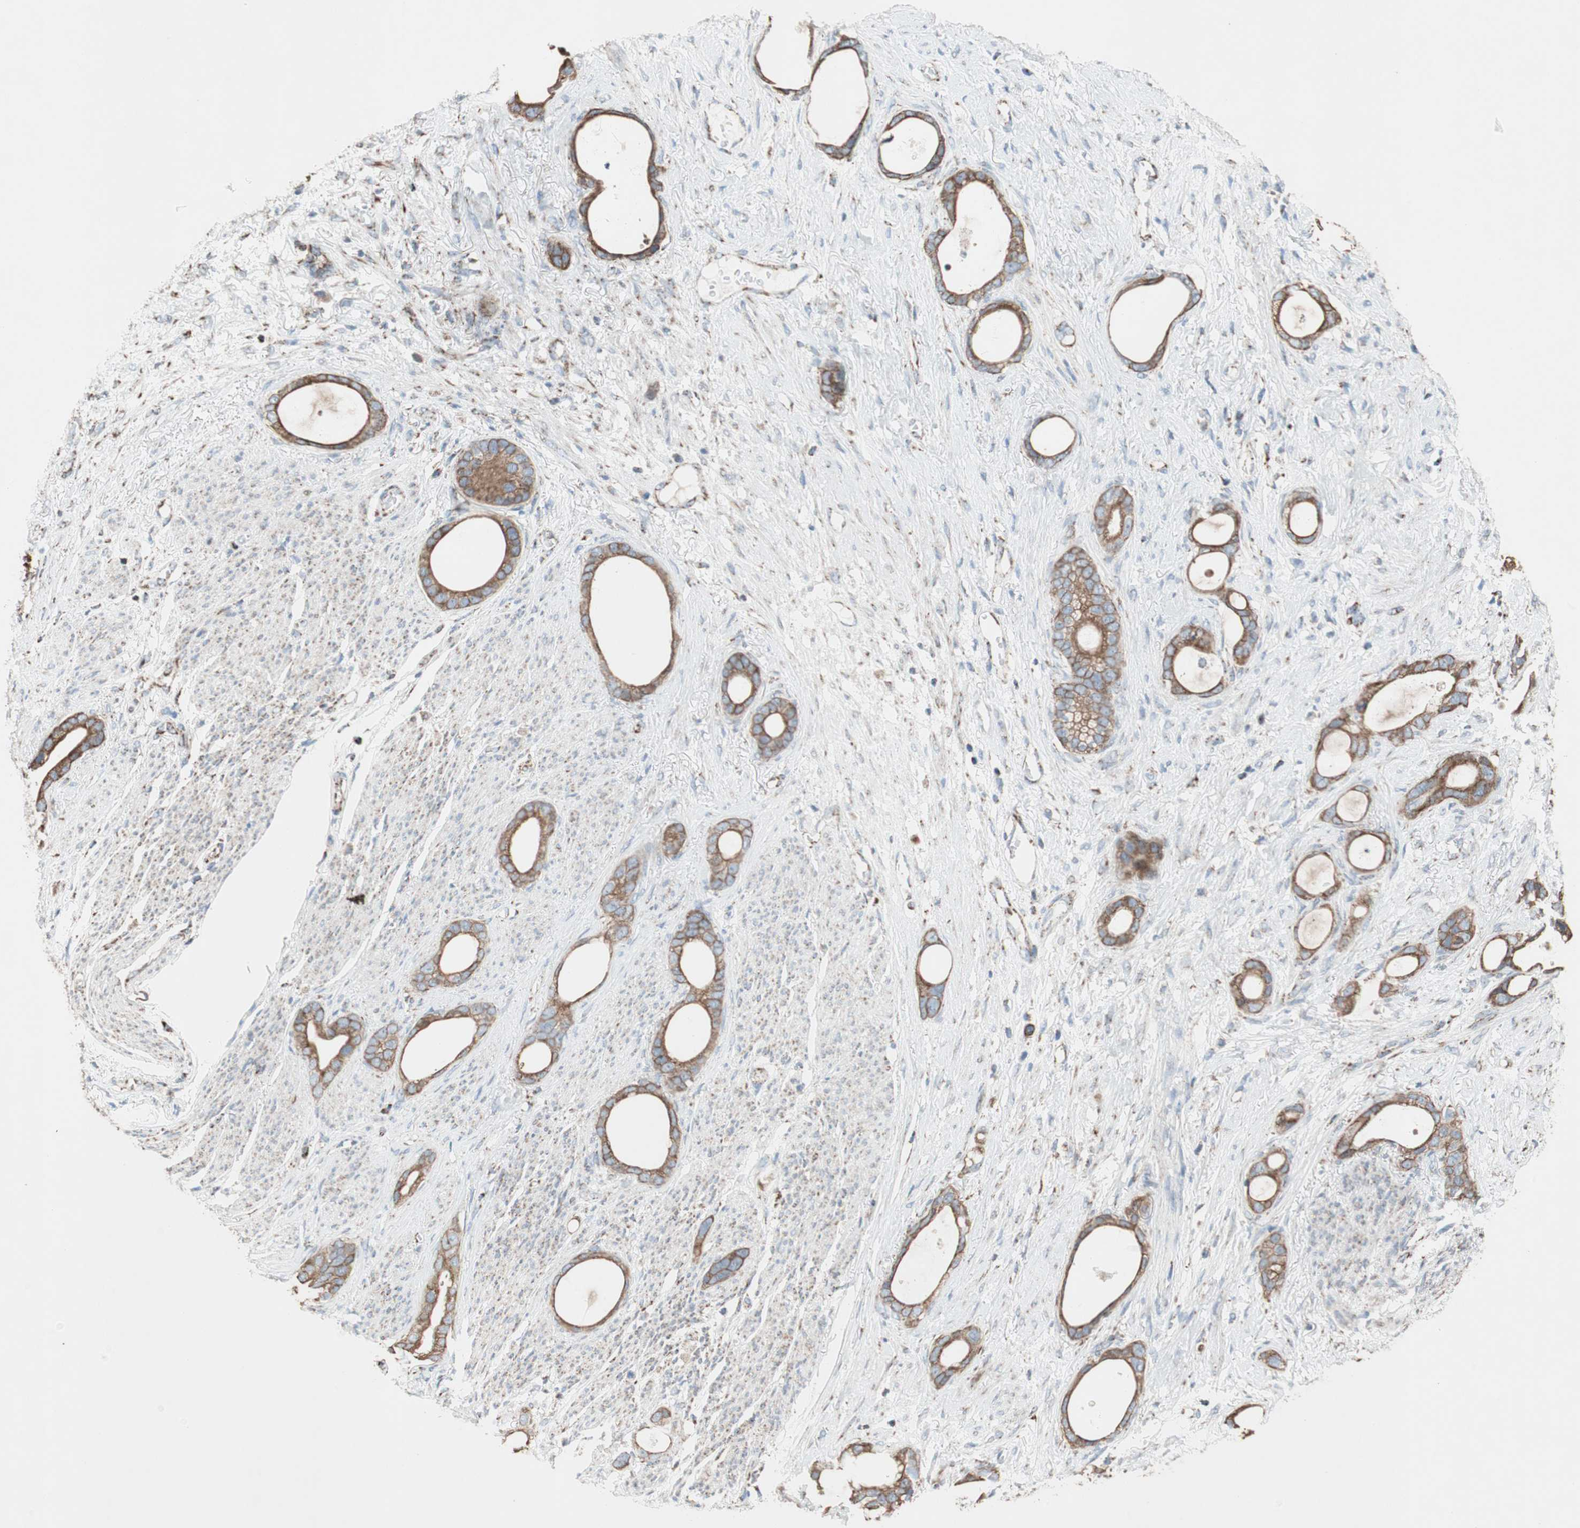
{"staining": {"intensity": "strong", "quantity": ">75%", "location": "cytoplasmic/membranous"}, "tissue": "stomach cancer", "cell_type": "Tumor cells", "image_type": "cancer", "snomed": [{"axis": "morphology", "description": "Adenocarcinoma, NOS"}, {"axis": "topography", "description": "Stomach"}], "caption": "An IHC micrograph of neoplastic tissue is shown. Protein staining in brown labels strong cytoplasmic/membranous positivity in stomach cancer within tumor cells.", "gene": "PCSK4", "patient": {"sex": "female", "age": 75}}